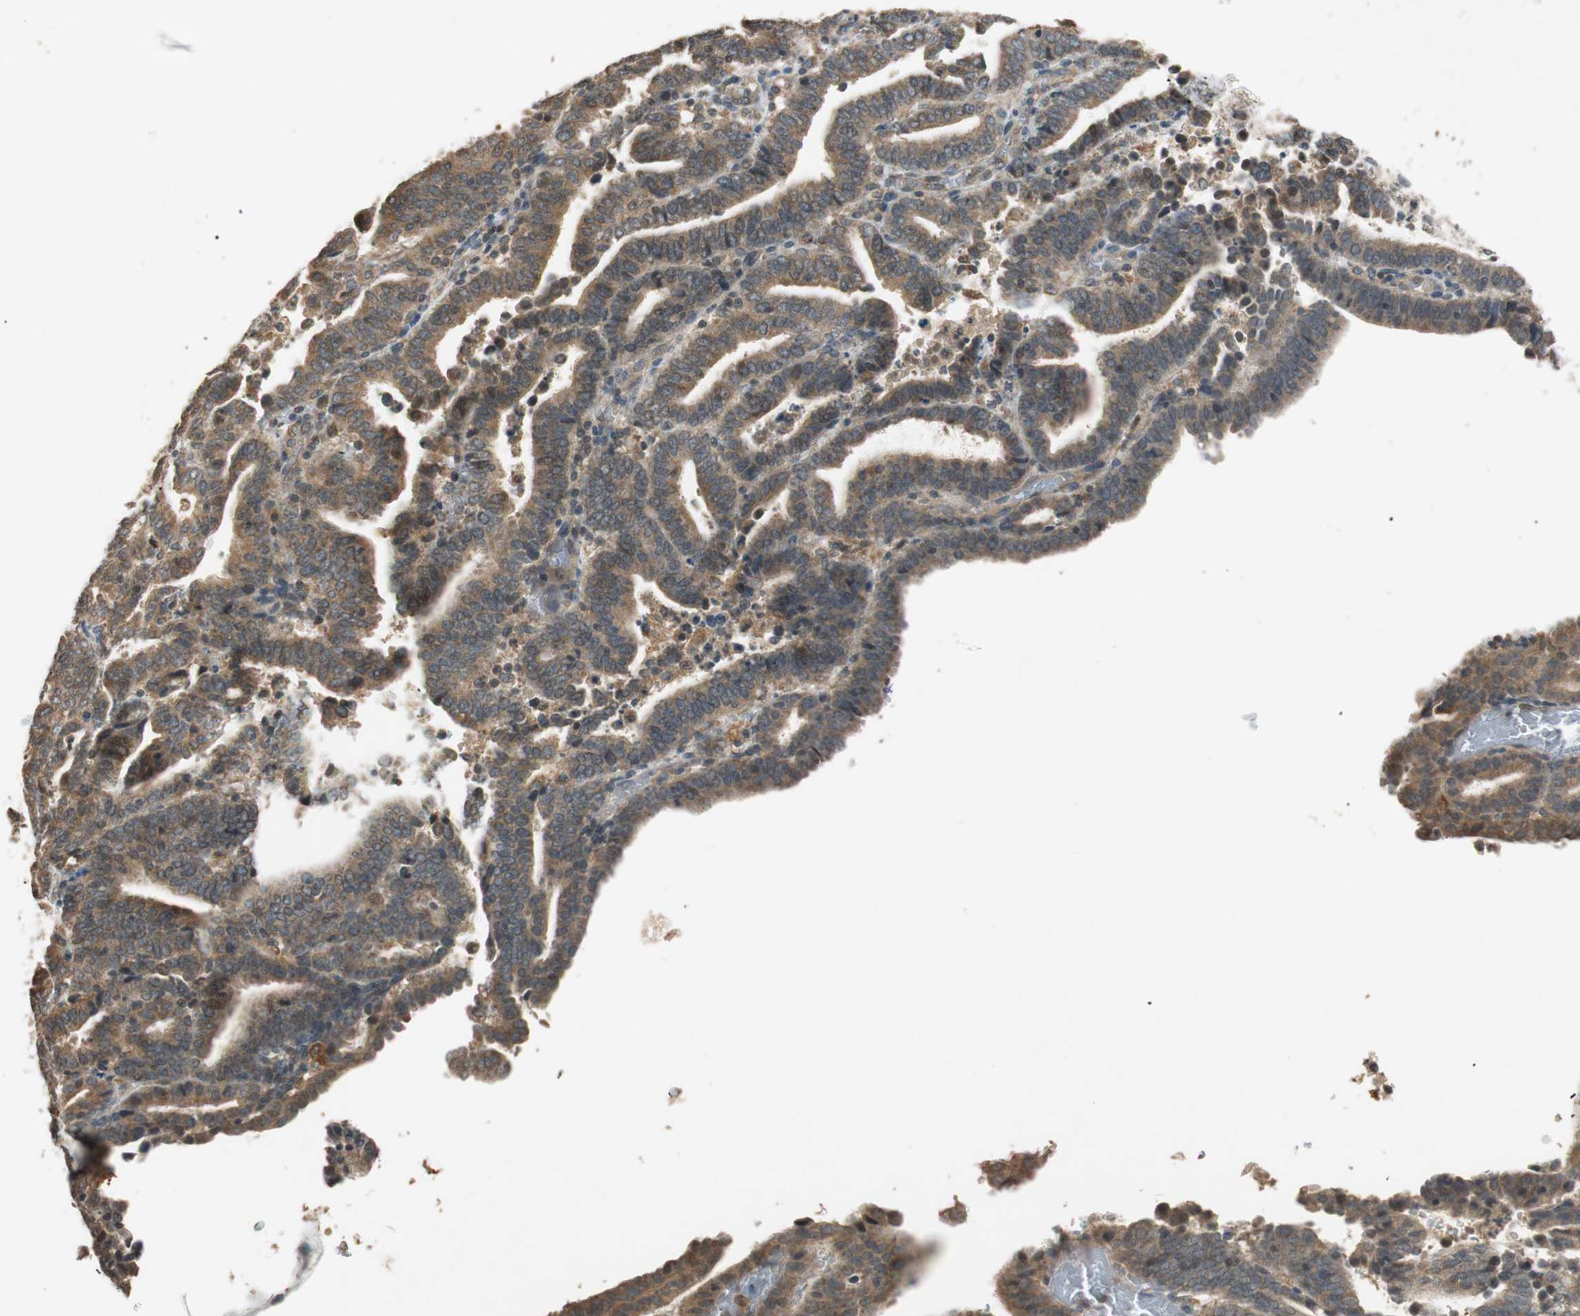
{"staining": {"intensity": "moderate", "quantity": ">75%", "location": "cytoplasmic/membranous"}, "tissue": "endometrial cancer", "cell_type": "Tumor cells", "image_type": "cancer", "snomed": [{"axis": "morphology", "description": "Adenocarcinoma, NOS"}, {"axis": "topography", "description": "Uterus"}], "caption": "A brown stain shows moderate cytoplasmic/membranous staining of a protein in human adenocarcinoma (endometrial) tumor cells. The protein of interest is shown in brown color, while the nuclei are stained blue.", "gene": "GLB1", "patient": {"sex": "female", "age": 83}}